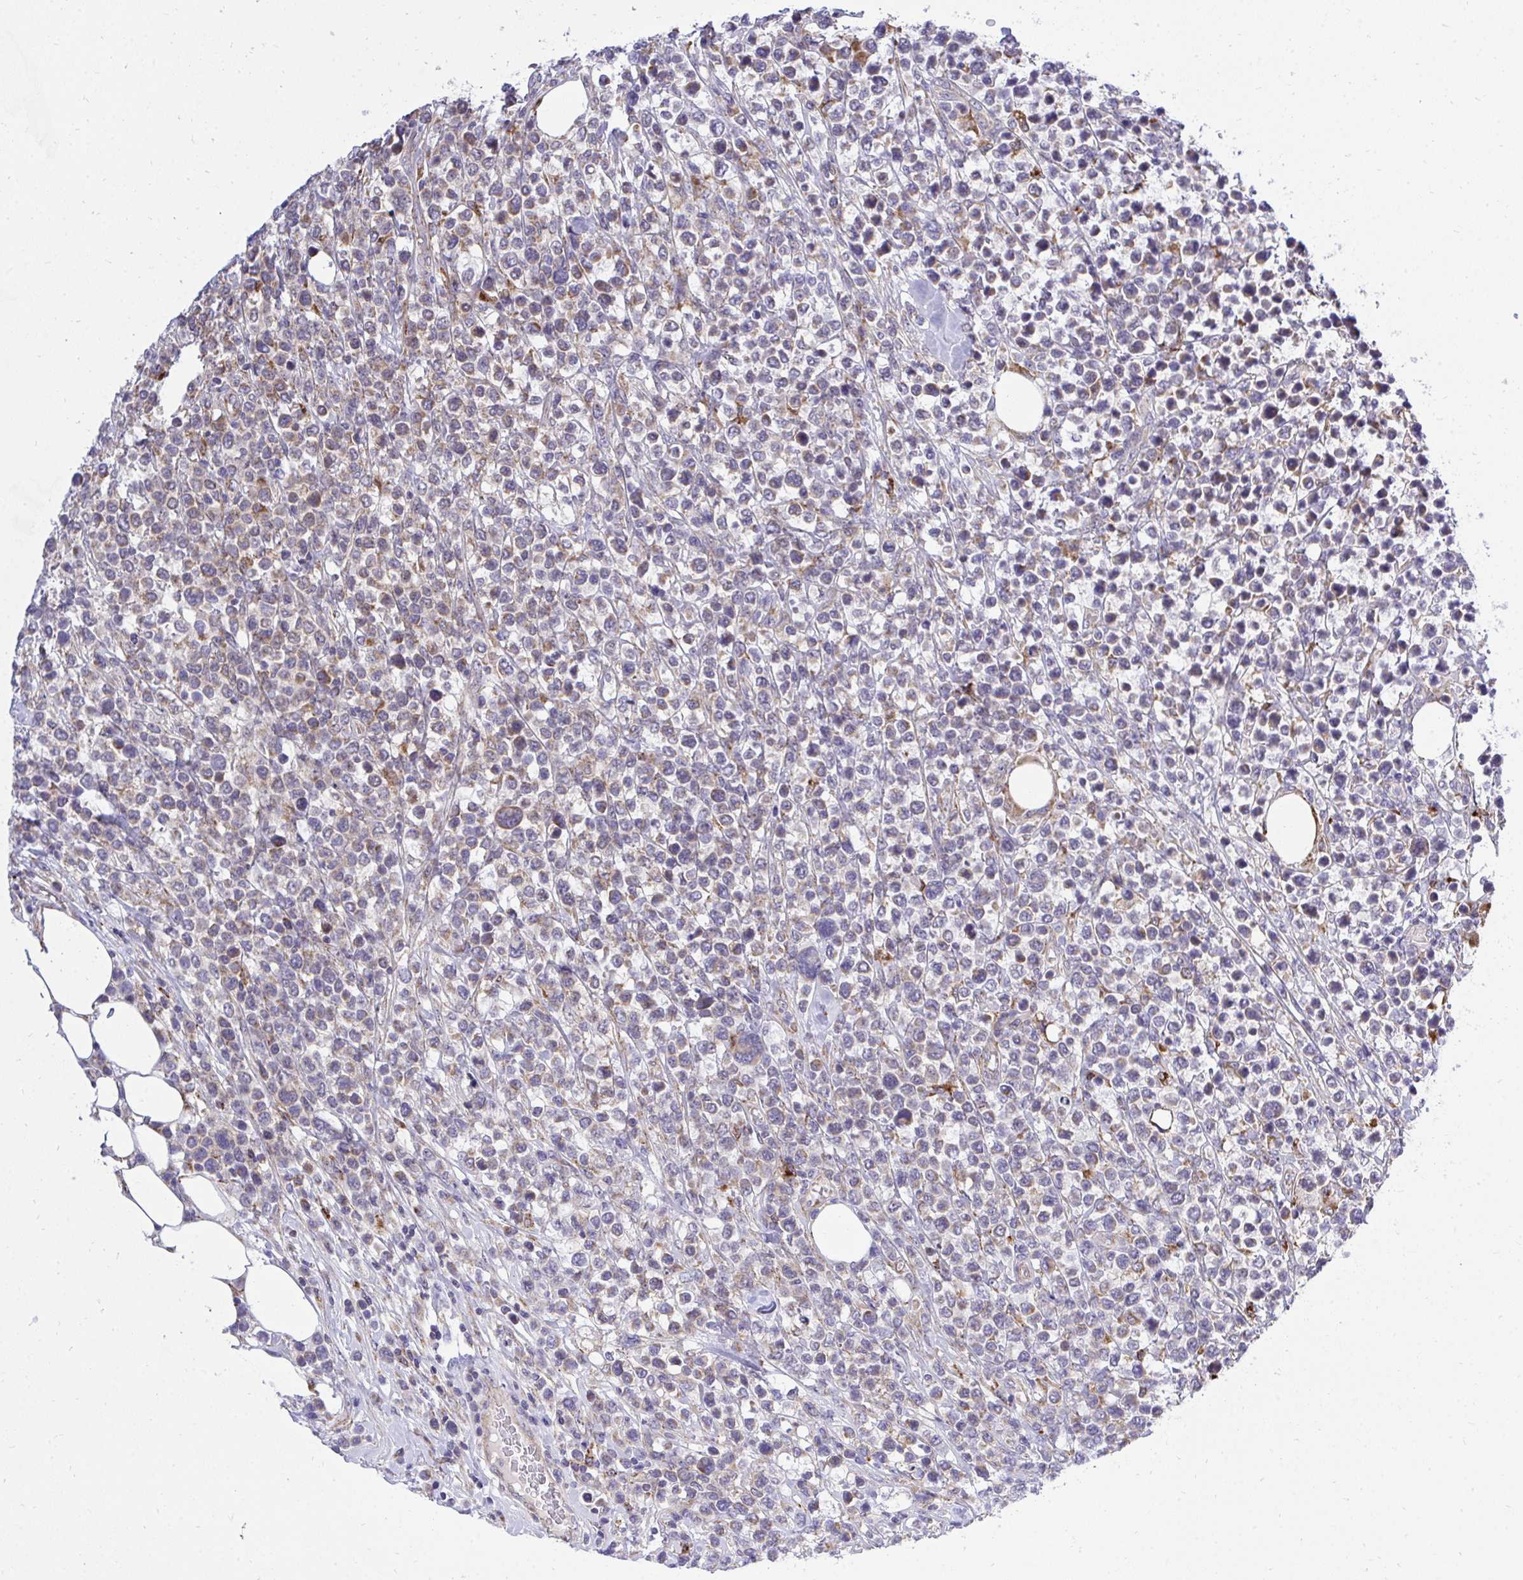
{"staining": {"intensity": "weak", "quantity": "<25%", "location": "cytoplasmic/membranous"}, "tissue": "lymphoma", "cell_type": "Tumor cells", "image_type": "cancer", "snomed": [{"axis": "morphology", "description": "Malignant lymphoma, non-Hodgkin's type, High grade"}, {"axis": "topography", "description": "Soft tissue"}], "caption": "There is no significant staining in tumor cells of lymphoma.", "gene": "XAF1", "patient": {"sex": "female", "age": 56}}